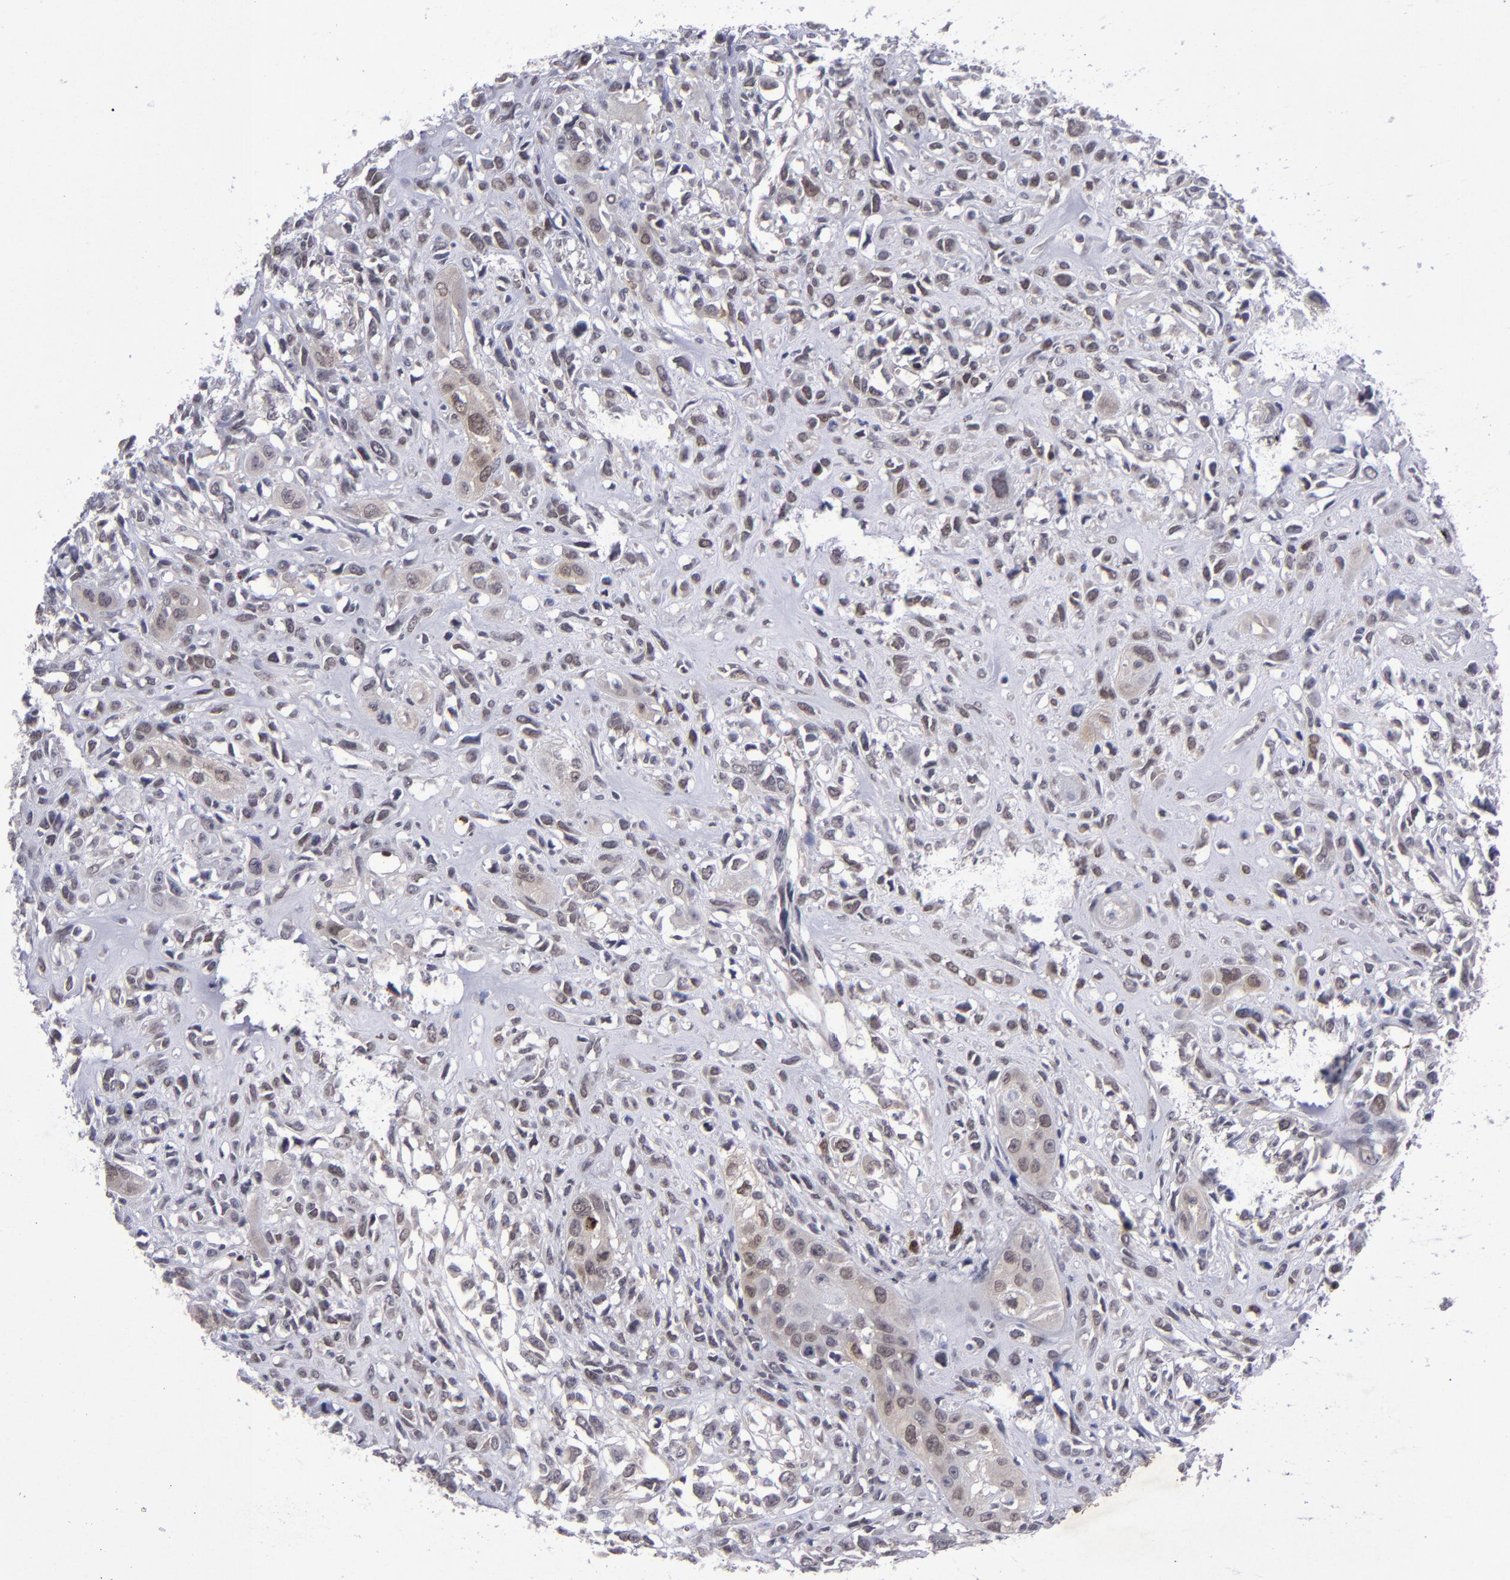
{"staining": {"intensity": "moderate", "quantity": ">75%", "location": "cytoplasmic/membranous,nuclear"}, "tissue": "head and neck cancer", "cell_type": "Tumor cells", "image_type": "cancer", "snomed": [{"axis": "morphology", "description": "Neoplasm, malignant, NOS"}, {"axis": "topography", "description": "Salivary gland"}, {"axis": "topography", "description": "Head-Neck"}], "caption": "There is medium levels of moderate cytoplasmic/membranous and nuclear positivity in tumor cells of malignant neoplasm (head and neck), as demonstrated by immunohistochemical staining (brown color).", "gene": "MGMT", "patient": {"sex": "male", "age": 43}}